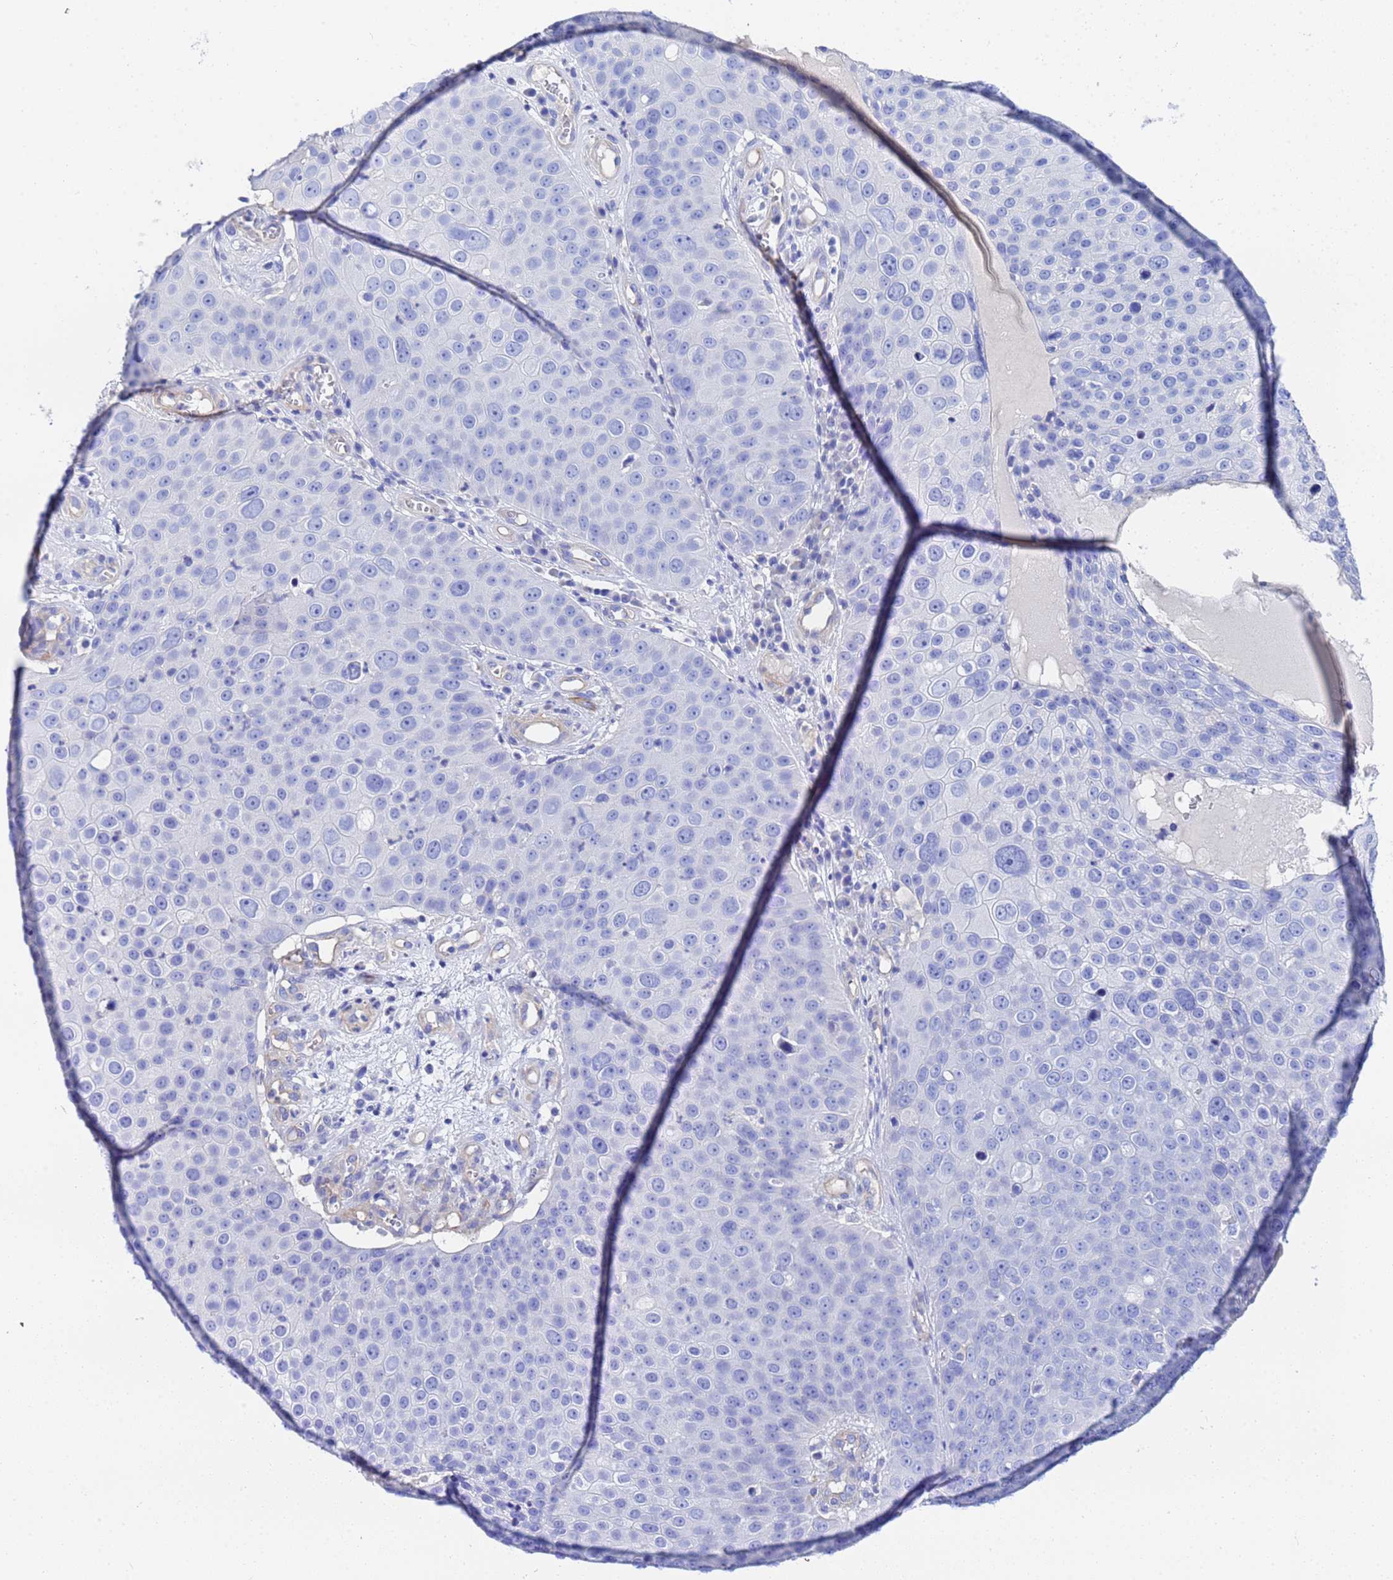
{"staining": {"intensity": "negative", "quantity": "none", "location": "none"}, "tissue": "skin cancer", "cell_type": "Tumor cells", "image_type": "cancer", "snomed": [{"axis": "morphology", "description": "Squamous cell carcinoma, NOS"}, {"axis": "topography", "description": "Skin"}], "caption": "A photomicrograph of human skin cancer is negative for staining in tumor cells. (DAB (3,3'-diaminobenzidine) immunohistochemistry with hematoxylin counter stain).", "gene": "CST4", "patient": {"sex": "male", "age": 71}}